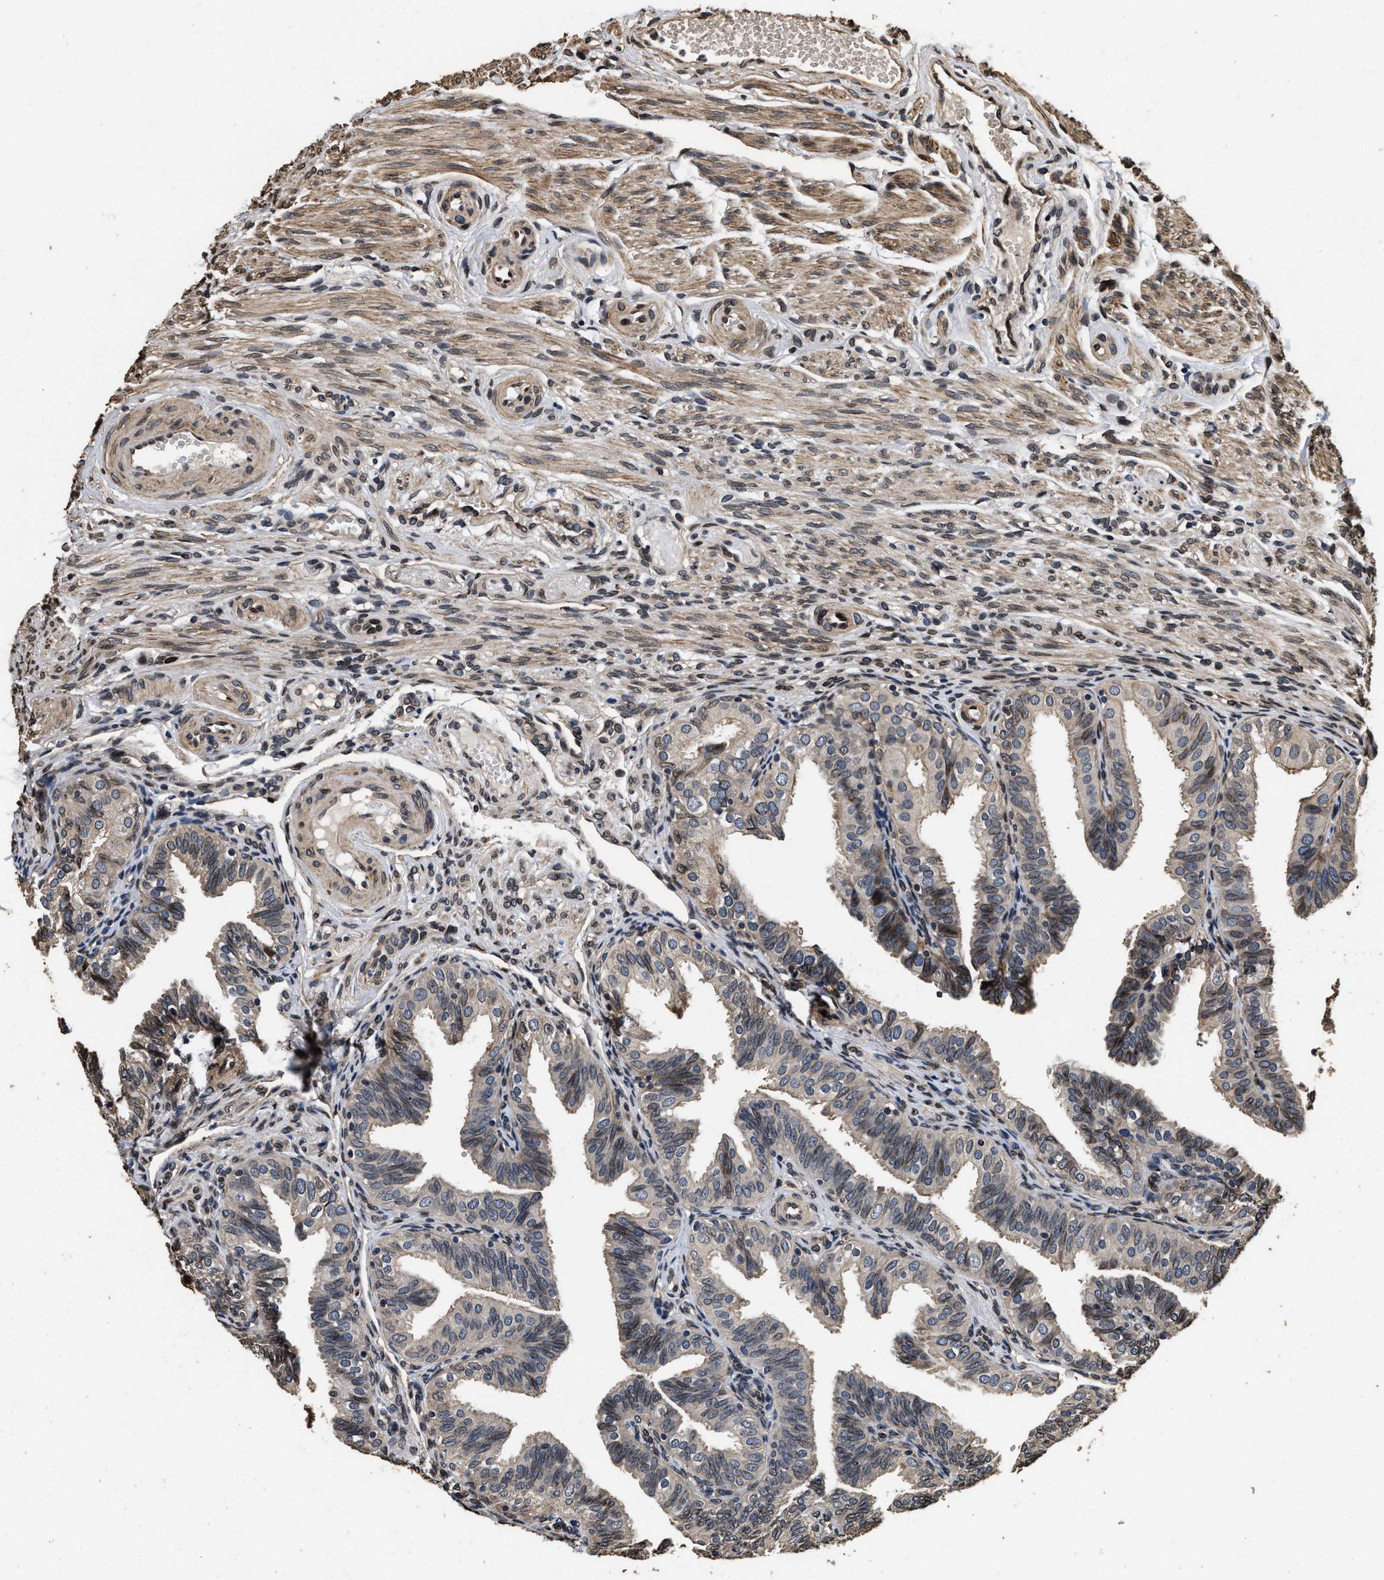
{"staining": {"intensity": "moderate", "quantity": "25%-75%", "location": "nuclear"}, "tissue": "fallopian tube", "cell_type": "Glandular cells", "image_type": "normal", "snomed": [{"axis": "morphology", "description": "Normal tissue, NOS"}, {"axis": "topography", "description": "Fallopian tube"}], "caption": "Protein positivity by IHC shows moderate nuclear staining in approximately 25%-75% of glandular cells in benign fallopian tube. Immunohistochemistry stains the protein in brown and the nuclei are stained blue.", "gene": "ACCS", "patient": {"sex": "female", "age": 35}}